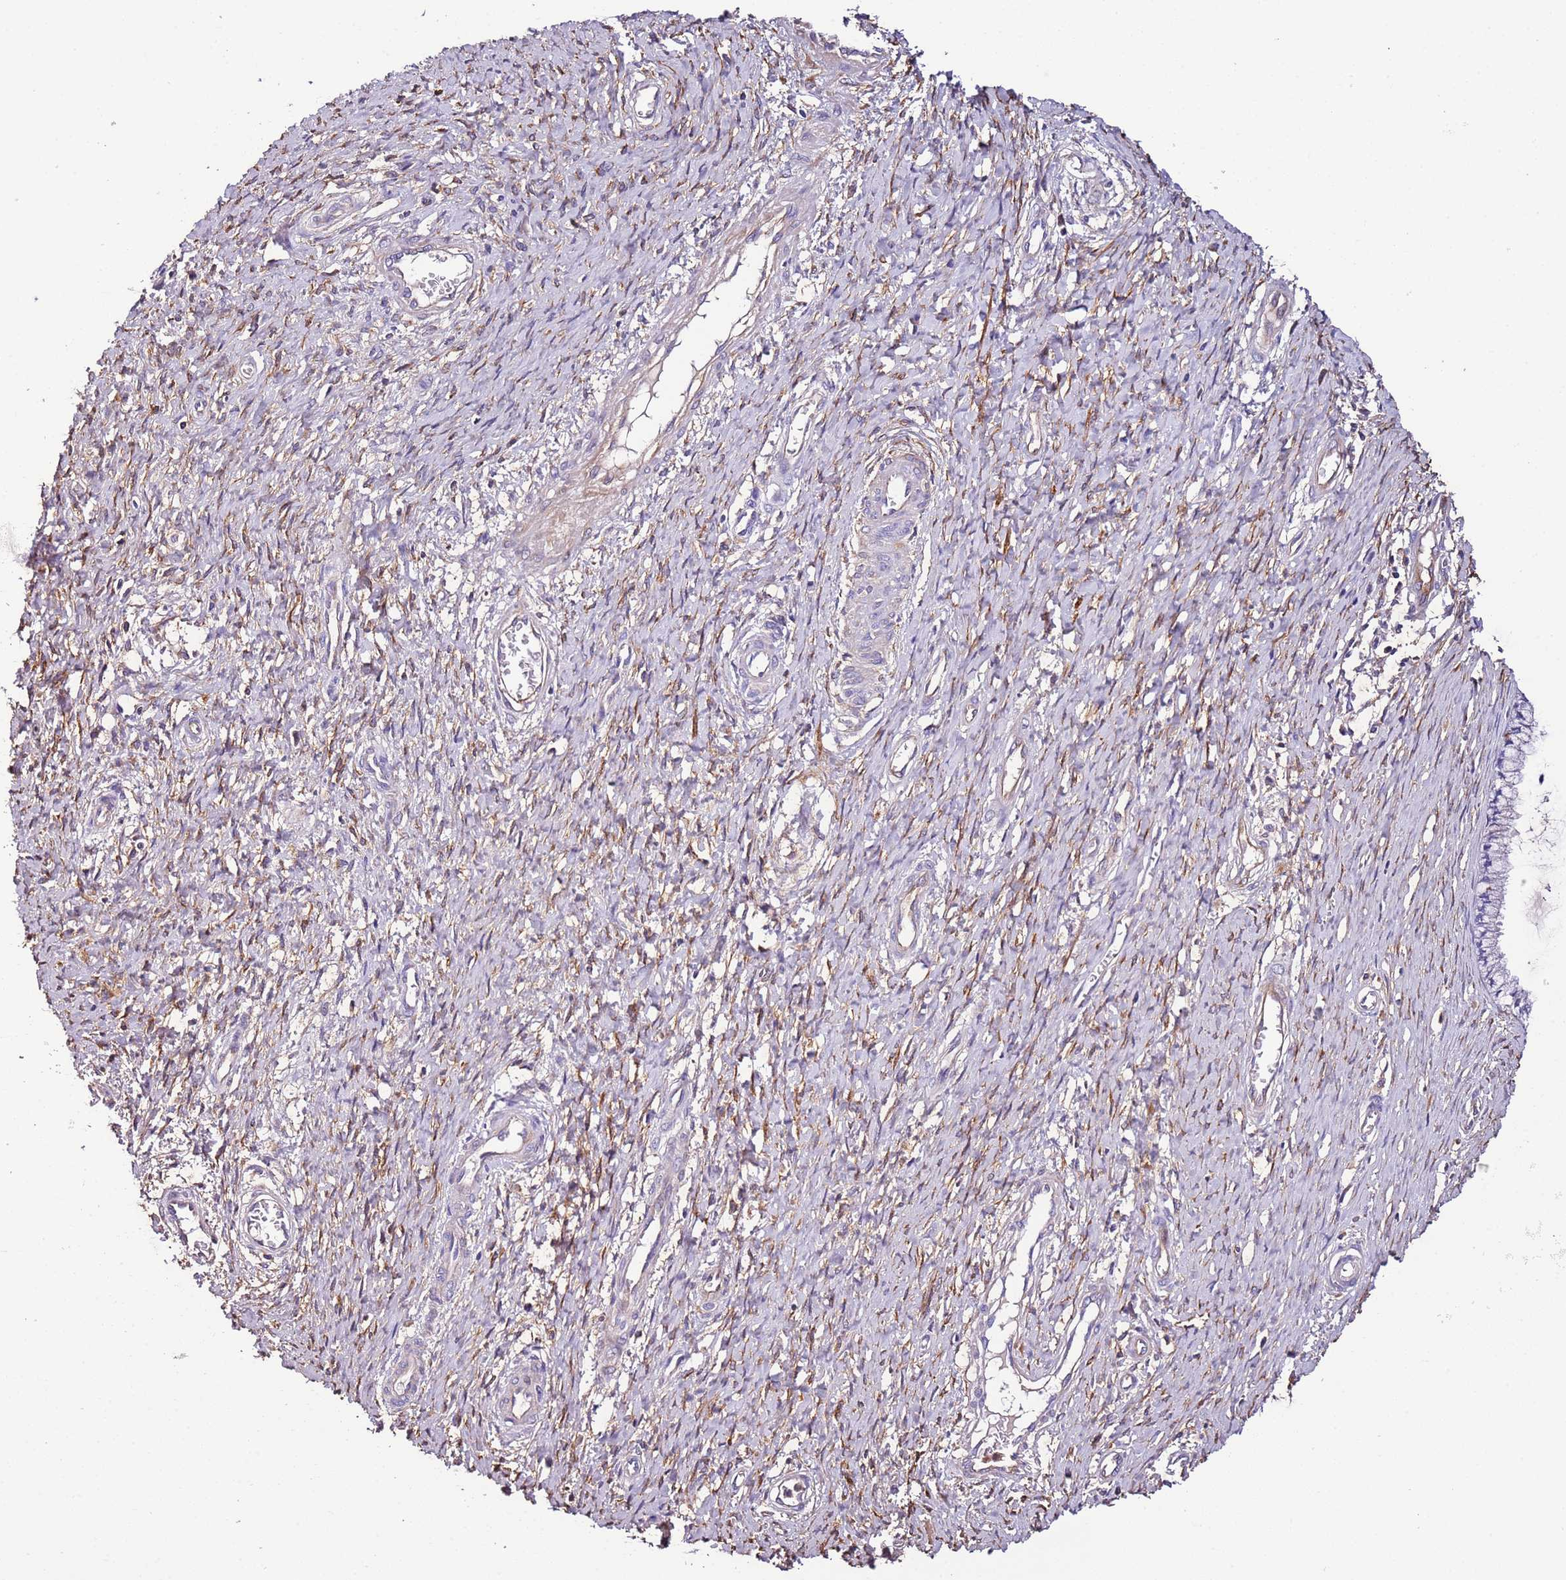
{"staining": {"intensity": "negative", "quantity": "none", "location": "none"}, "tissue": "cervix", "cell_type": "Glandular cells", "image_type": "normal", "snomed": [{"axis": "morphology", "description": "Normal tissue, NOS"}, {"axis": "topography", "description": "Cervix"}], "caption": "IHC histopathology image of unremarkable cervix: cervix stained with DAB (3,3'-diaminobenzidine) exhibits no significant protein positivity in glandular cells.", "gene": "FAM174C", "patient": {"sex": "female", "age": 55}}